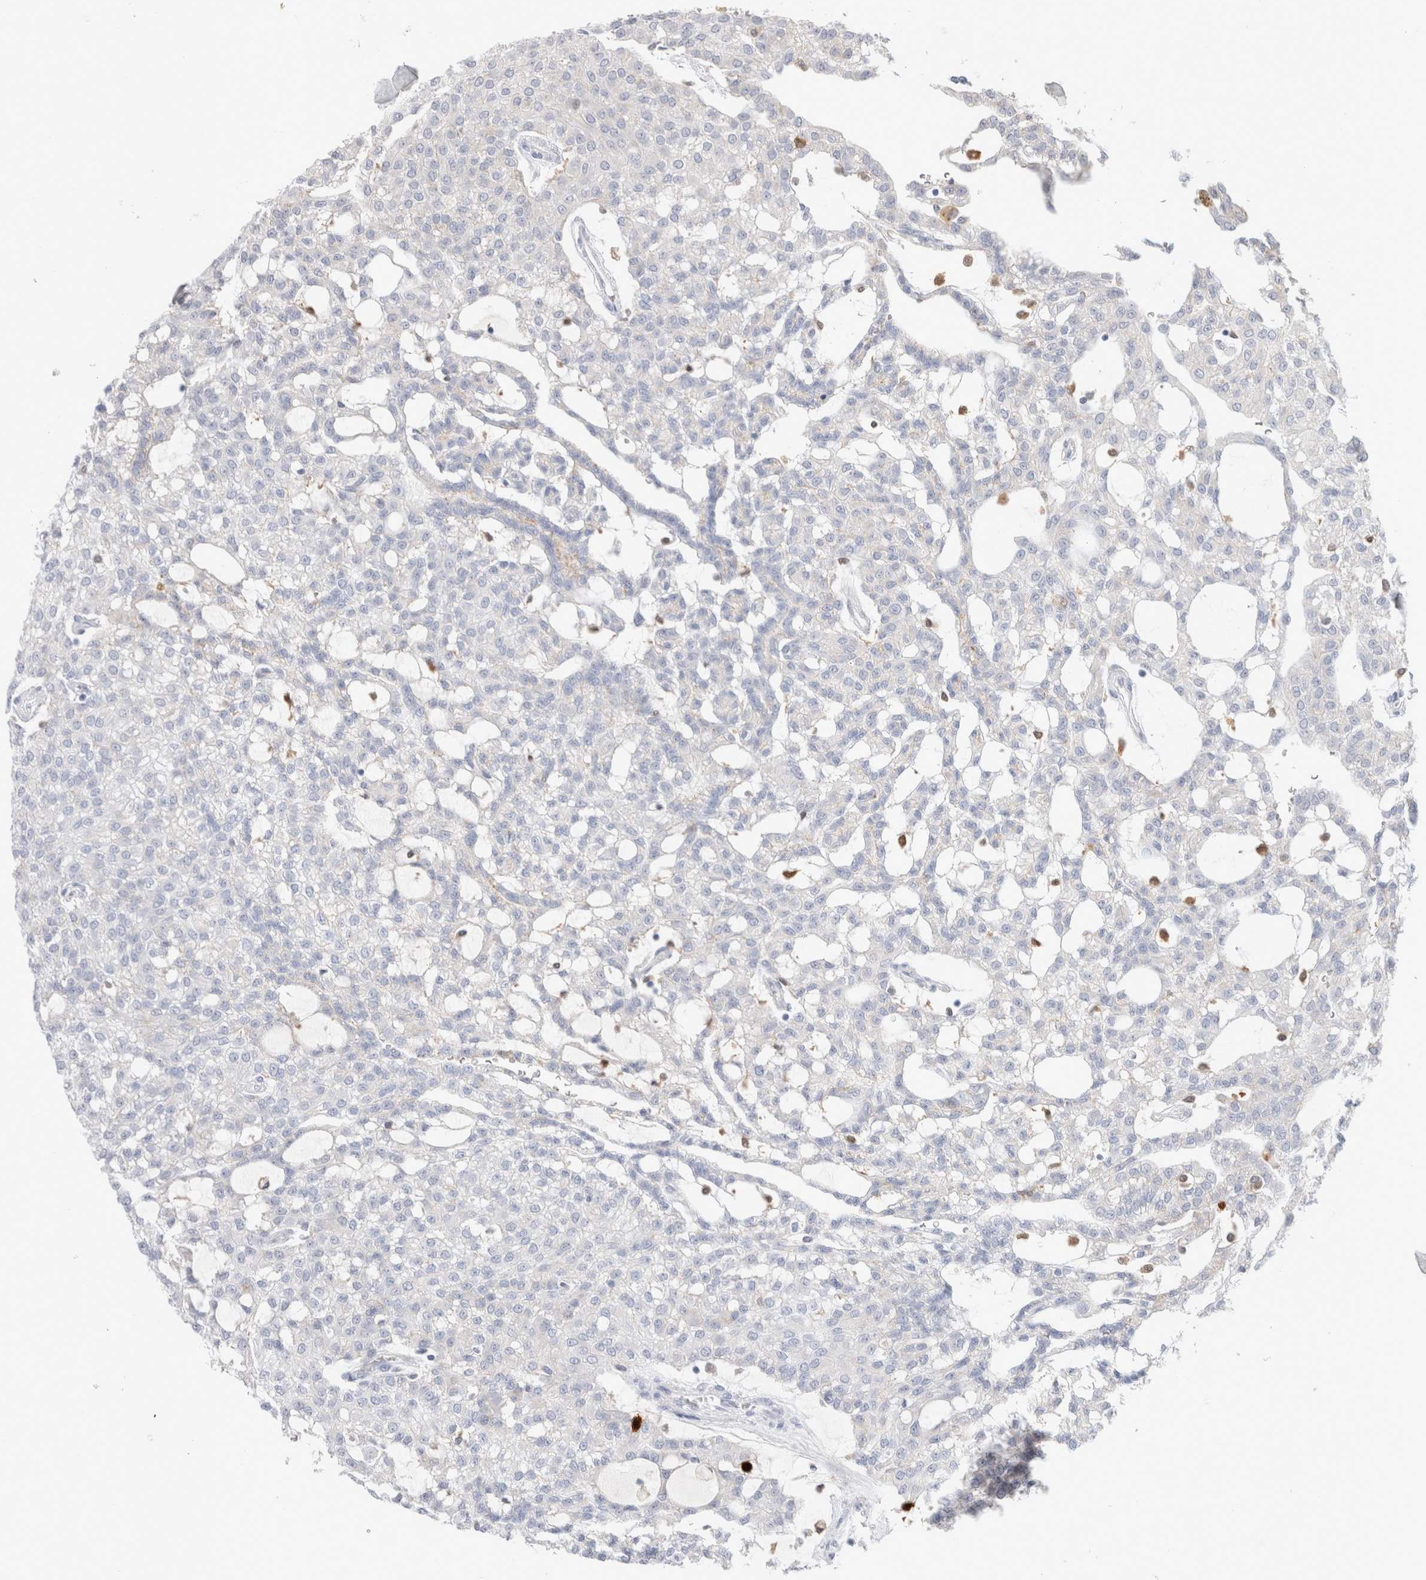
{"staining": {"intensity": "negative", "quantity": "none", "location": "none"}, "tissue": "renal cancer", "cell_type": "Tumor cells", "image_type": "cancer", "snomed": [{"axis": "morphology", "description": "Adenocarcinoma, NOS"}, {"axis": "topography", "description": "Kidney"}], "caption": "Tumor cells show no significant protein expression in renal adenocarcinoma.", "gene": "HPGDS", "patient": {"sex": "male", "age": 63}}